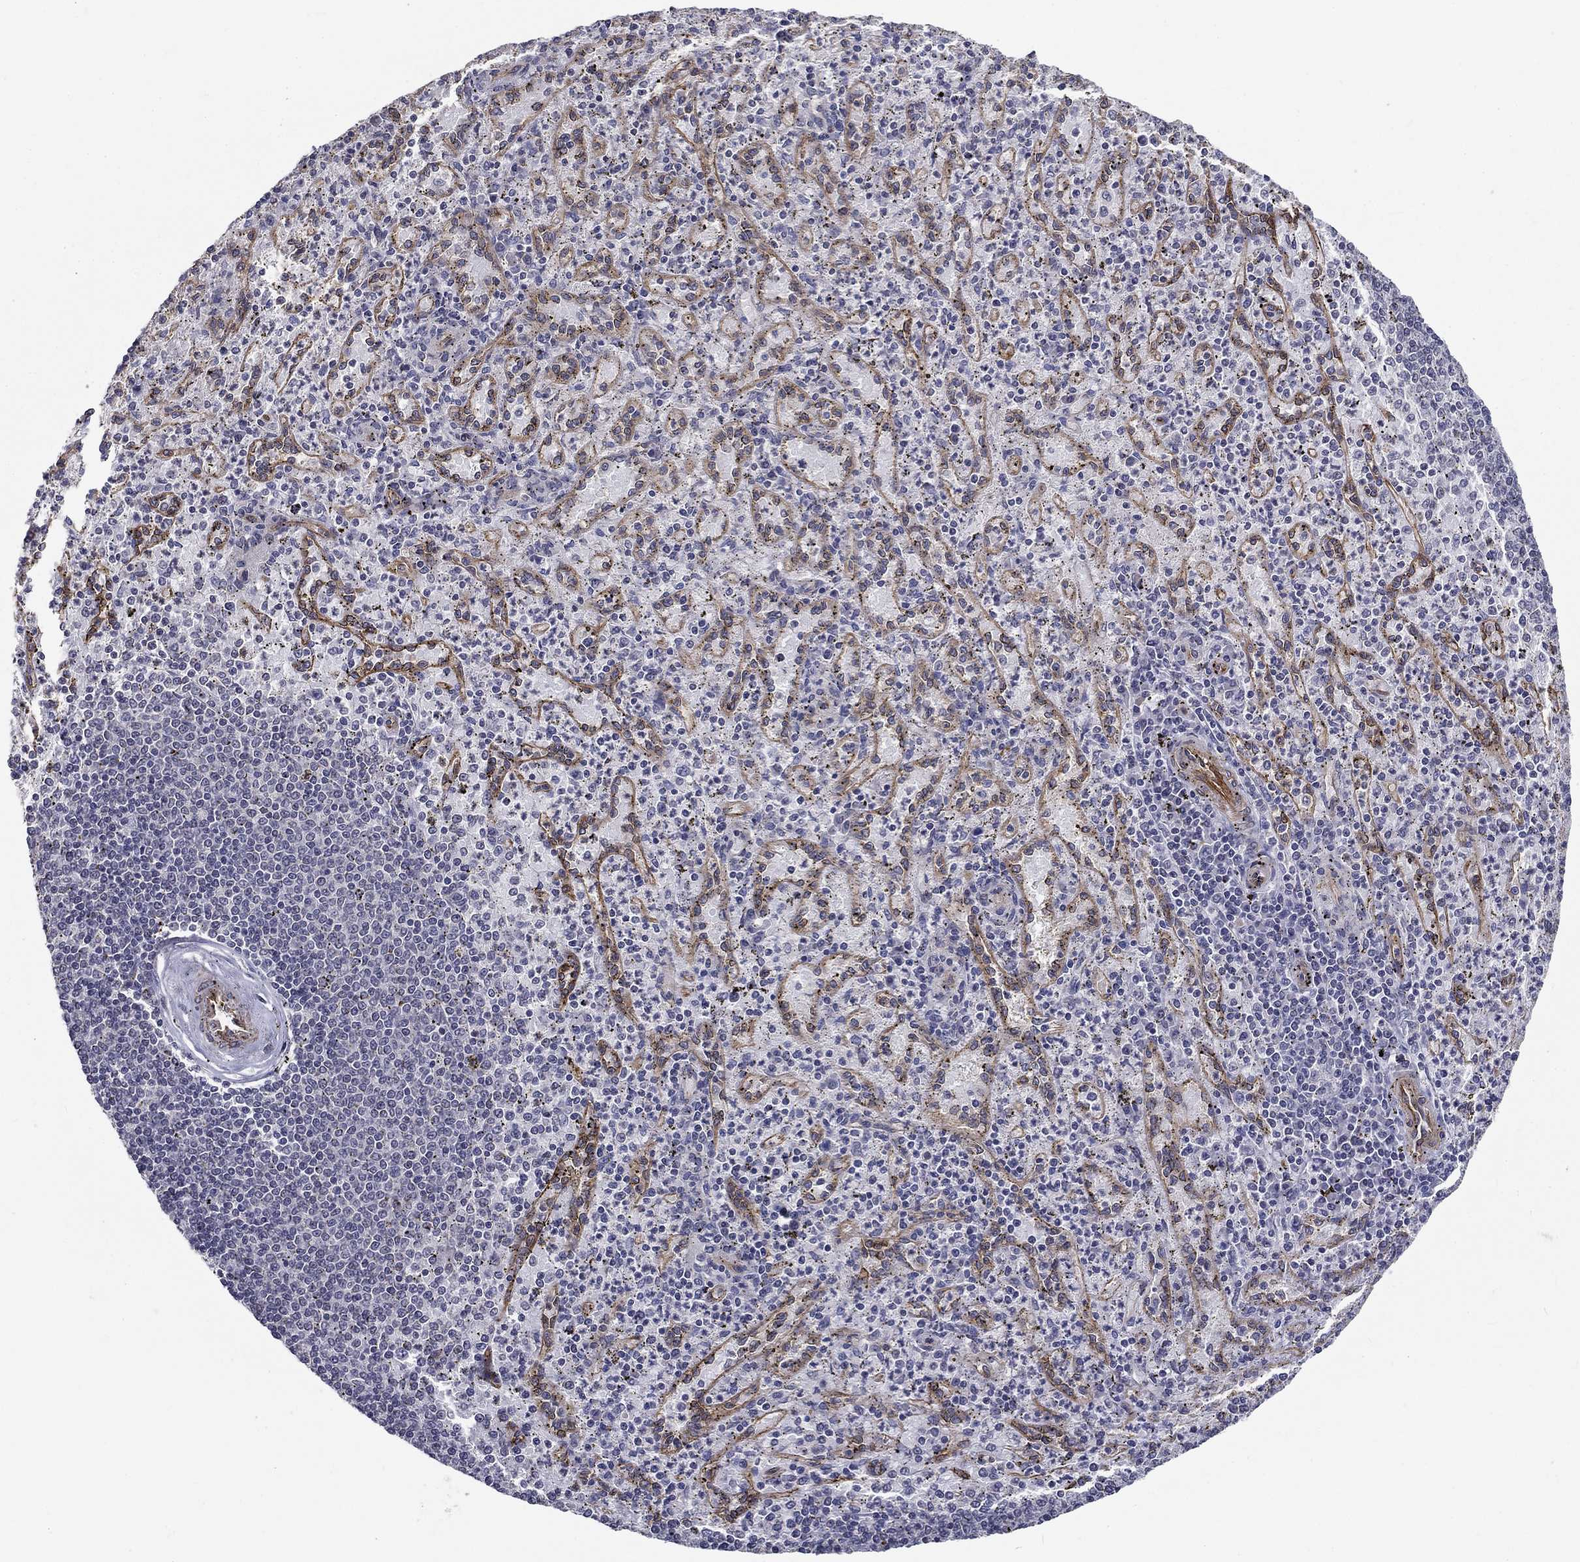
{"staining": {"intensity": "negative", "quantity": "none", "location": "none"}, "tissue": "spleen", "cell_type": "Cells in red pulp", "image_type": "normal", "snomed": [{"axis": "morphology", "description": "Normal tissue, NOS"}, {"axis": "topography", "description": "Spleen"}], "caption": "This is an immunohistochemistry (IHC) image of normal spleen. There is no positivity in cells in red pulp.", "gene": "SYNC", "patient": {"sex": "male", "age": 60}}